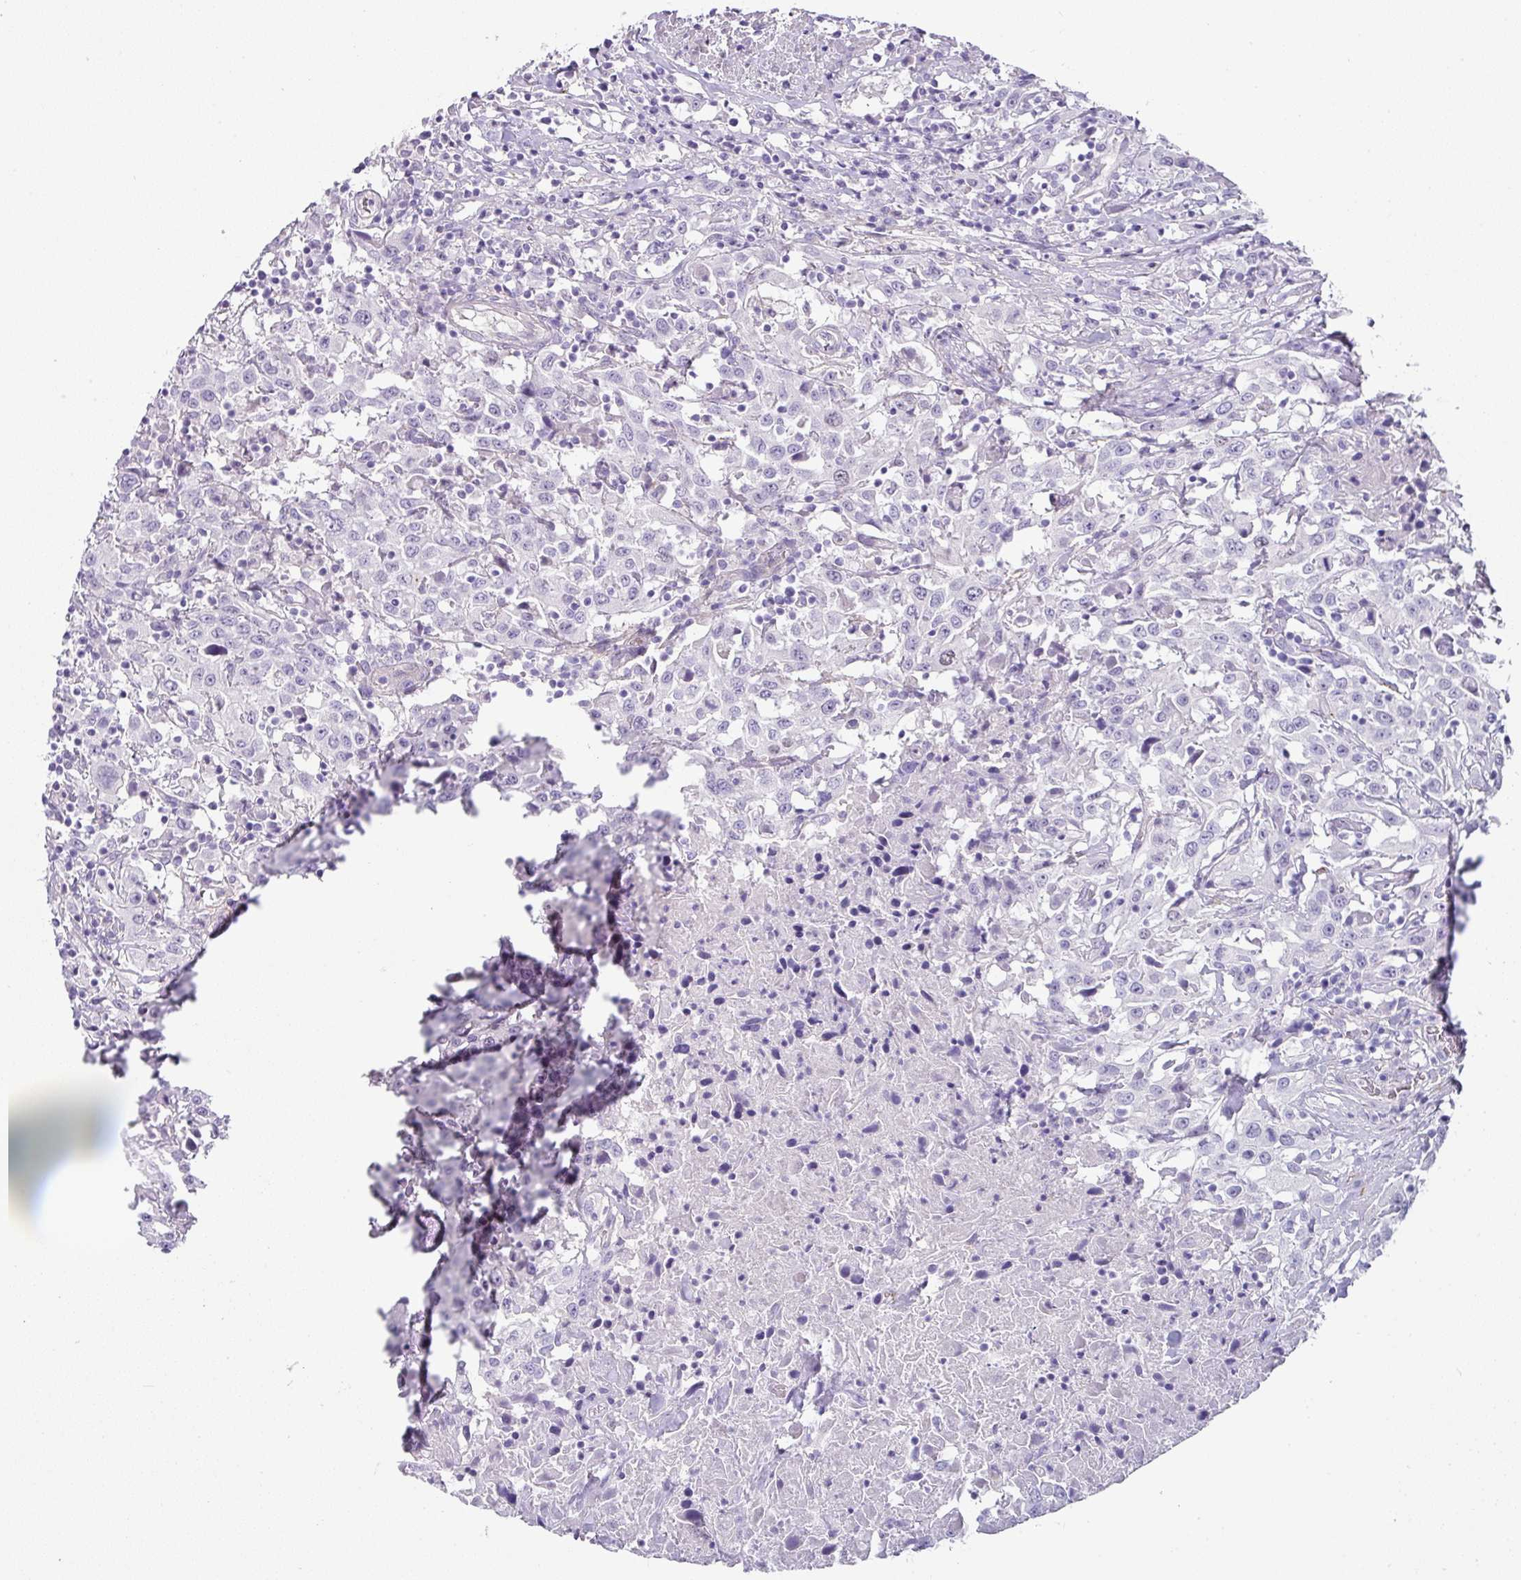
{"staining": {"intensity": "negative", "quantity": "none", "location": "none"}, "tissue": "urothelial cancer", "cell_type": "Tumor cells", "image_type": "cancer", "snomed": [{"axis": "morphology", "description": "Urothelial carcinoma, High grade"}, {"axis": "topography", "description": "Urinary bladder"}], "caption": "A photomicrograph of high-grade urothelial carcinoma stained for a protein demonstrates no brown staining in tumor cells.", "gene": "OR52N1", "patient": {"sex": "male", "age": 61}}